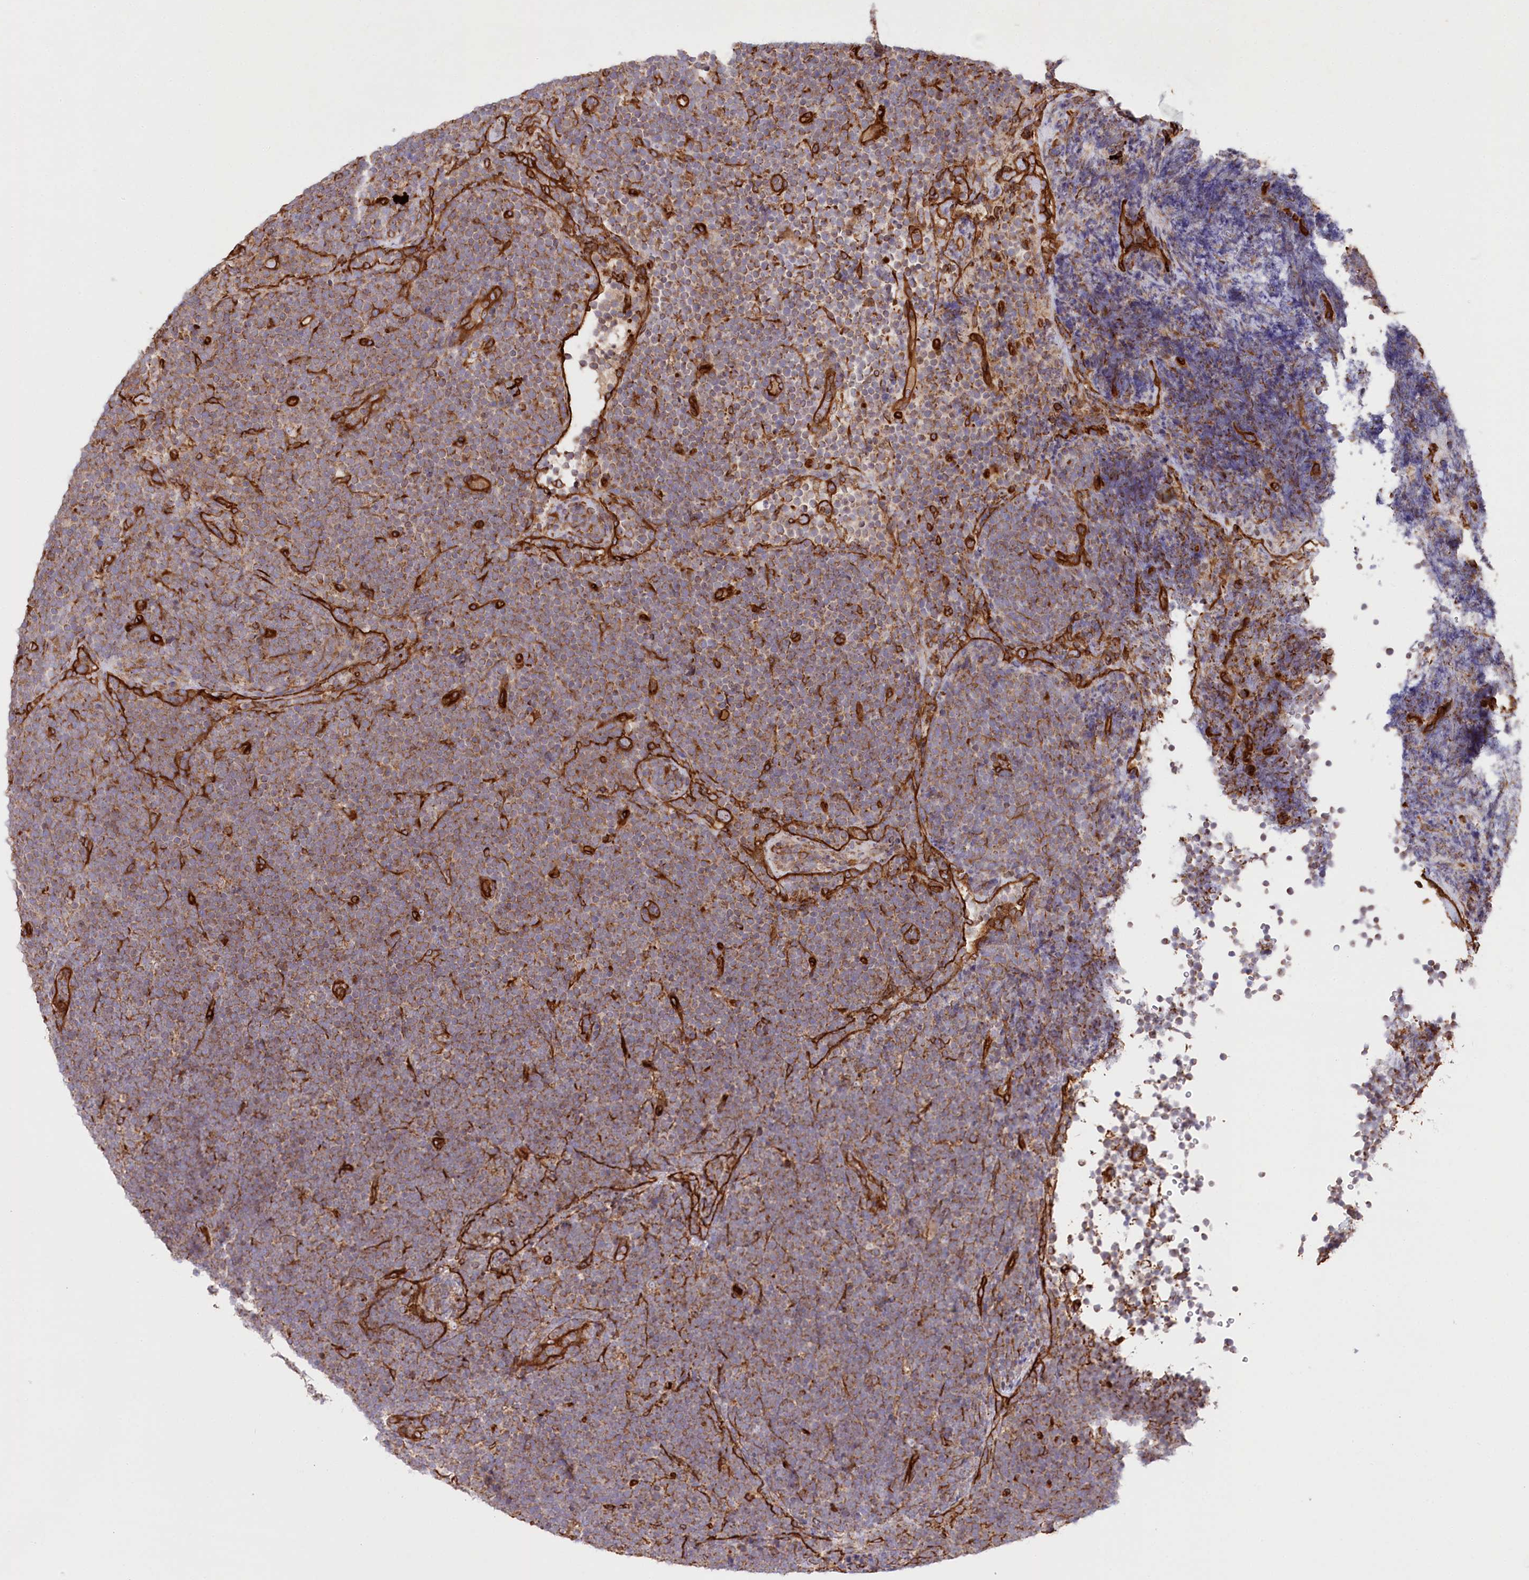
{"staining": {"intensity": "moderate", "quantity": ">75%", "location": "cytoplasmic/membranous"}, "tissue": "lymphoma", "cell_type": "Tumor cells", "image_type": "cancer", "snomed": [{"axis": "morphology", "description": "Malignant lymphoma, non-Hodgkin's type, High grade"}, {"axis": "topography", "description": "Lymph node"}], "caption": "Tumor cells show moderate cytoplasmic/membranous expression in about >75% of cells in lymphoma.", "gene": "MTPAP", "patient": {"sex": "male", "age": 13}}